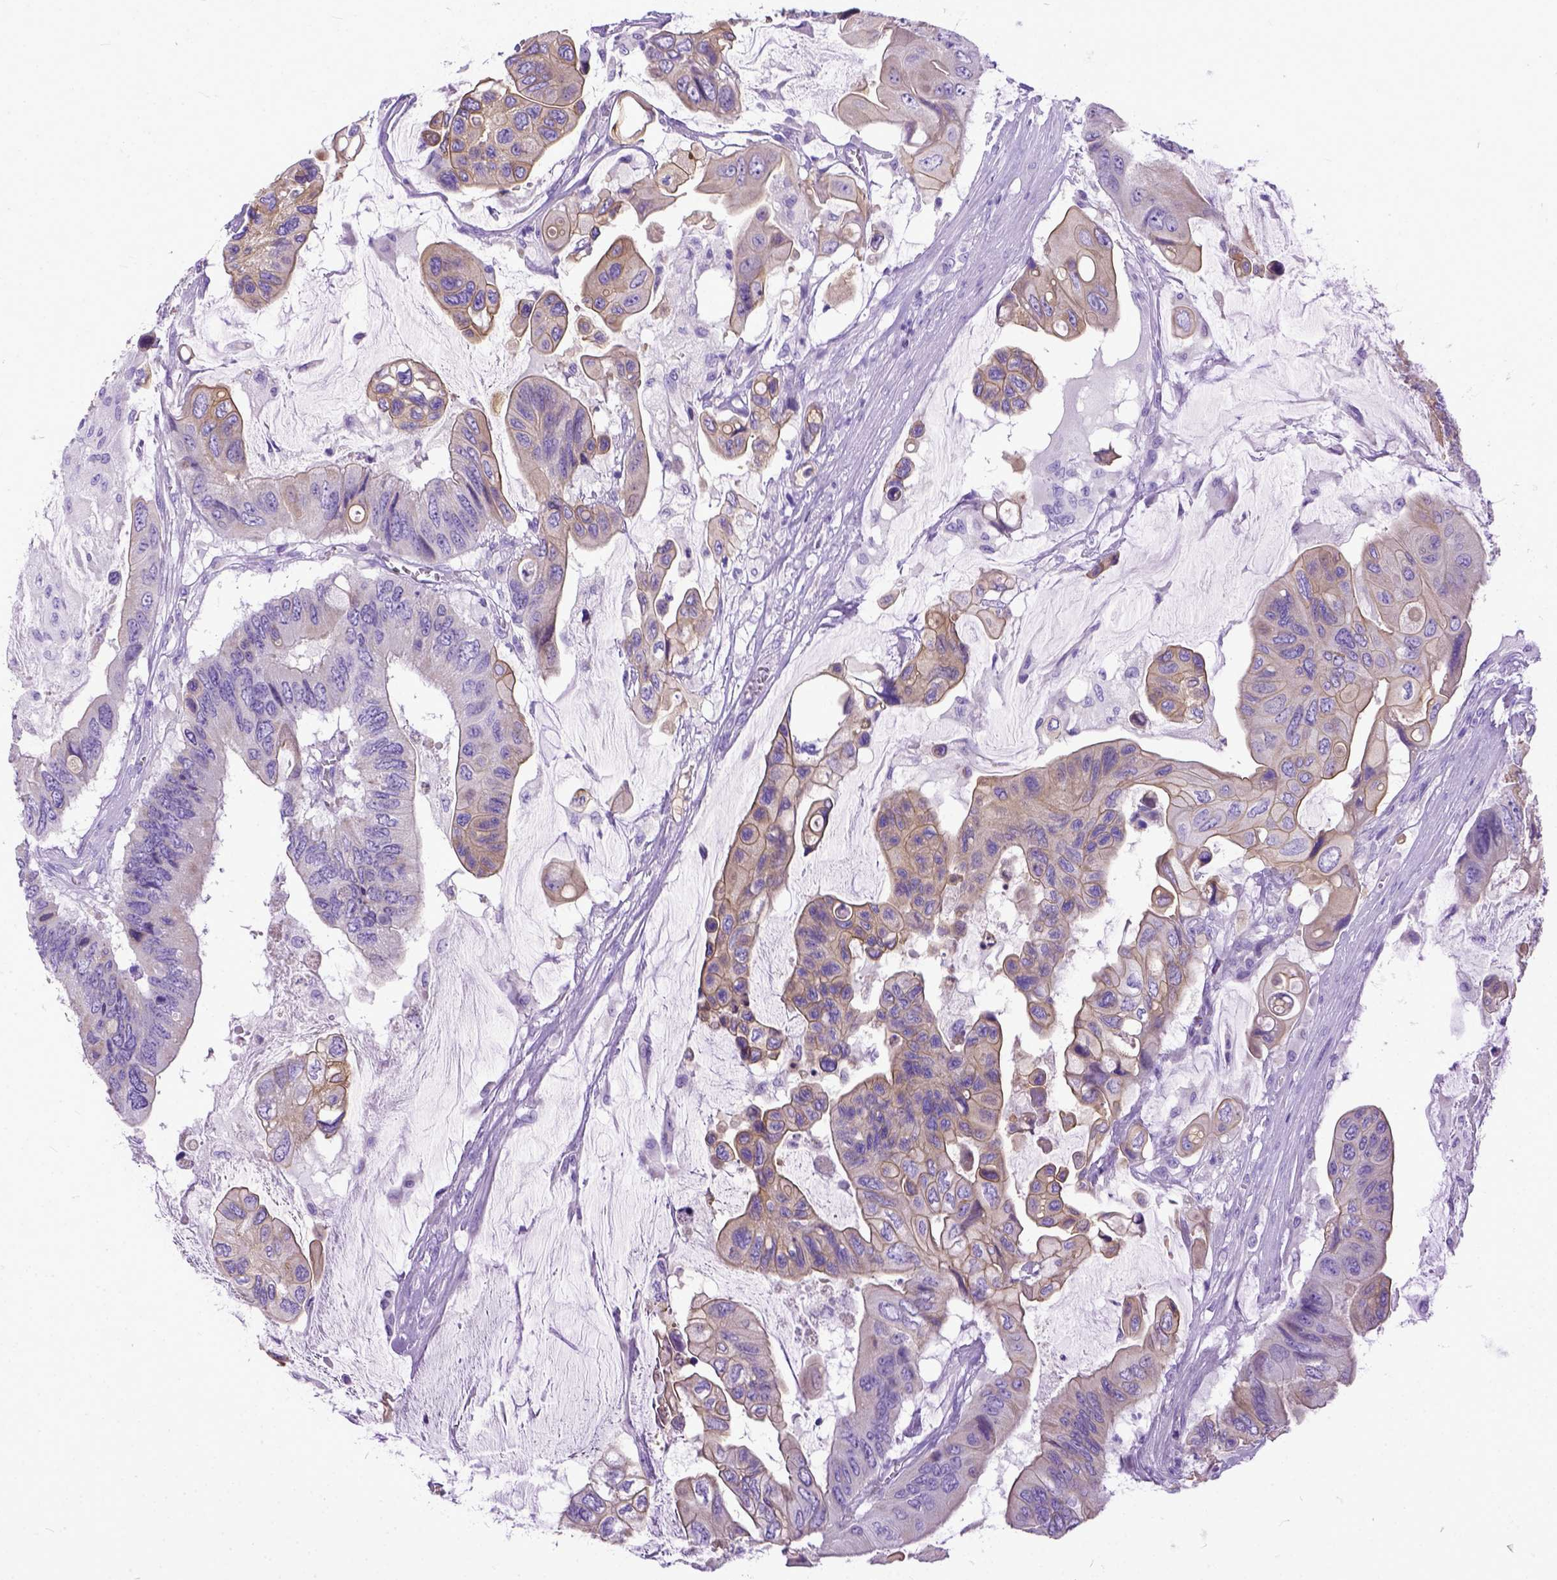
{"staining": {"intensity": "negative", "quantity": "none", "location": "none"}, "tissue": "colorectal cancer", "cell_type": "Tumor cells", "image_type": "cancer", "snomed": [{"axis": "morphology", "description": "Adenocarcinoma, NOS"}, {"axis": "topography", "description": "Rectum"}], "caption": "A histopathology image of adenocarcinoma (colorectal) stained for a protein exhibits no brown staining in tumor cells.", "gene": "PPL", "patient": {"sex": "male", "age": 63}}